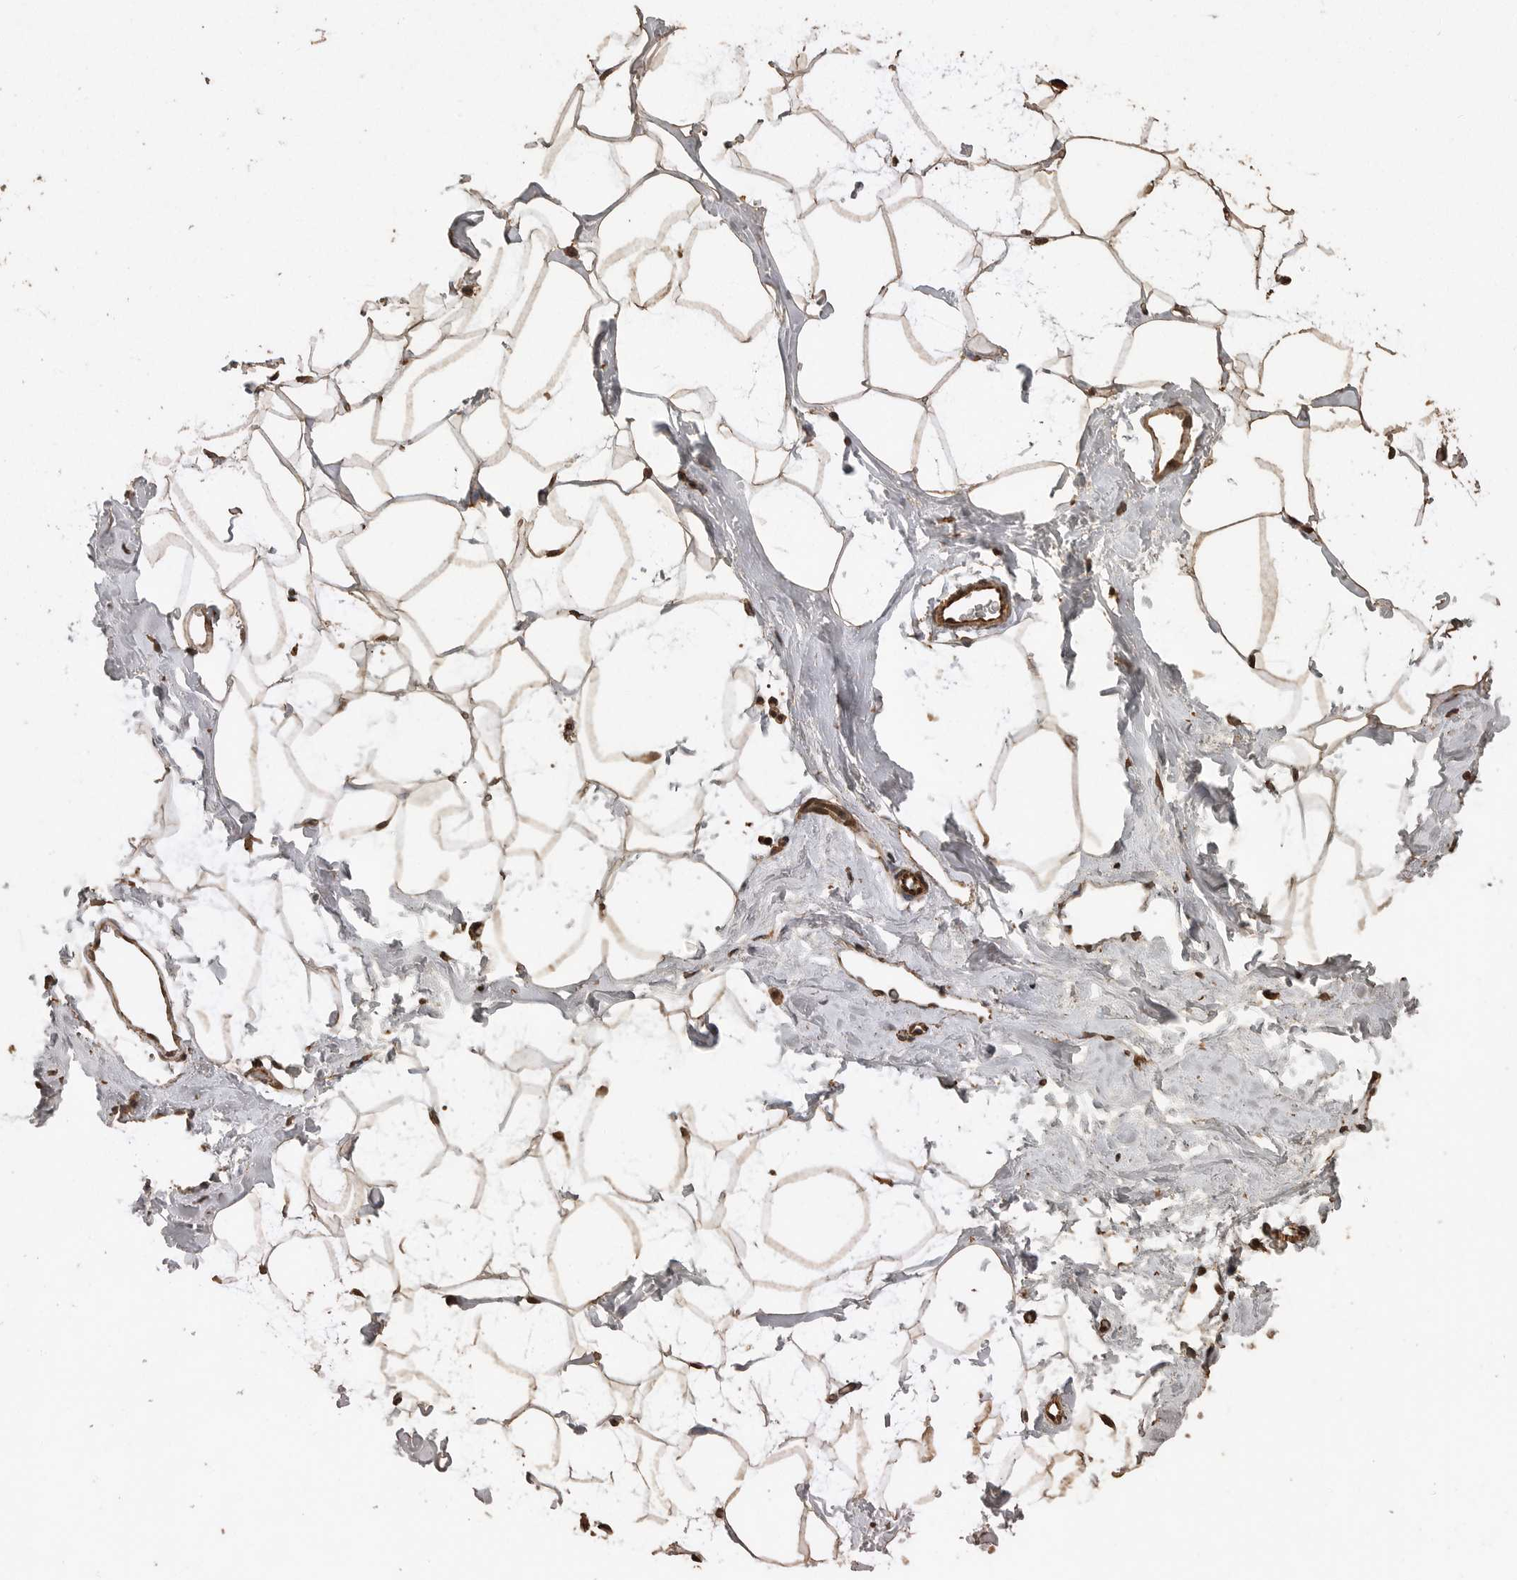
{"staining": {"intensity": "weak", "quantity": ">75%", "location": "cytoplasmic/membranous"}, "tissue": "adipose tissue", "cell_type": "Adipocytes", "image_type": "normal", "snomed": [{"axis": "morphology", "description": "Normal tissue, NOS"}, {"axis": "morphology", "description": "Fibrosis, NOS"}, {"axis": "topography", "description": "Breast"}, {"axis": "topography", "description": "Adipose tissue"}], "caption": "High-power microscopy captured an immunohistochemistry (IHC) image of normal adipose tissue, revealing weak cytoplasmic/membranous staining in about >75% of adipocytes.", "gene": "PINK1", "patient": {"sex": "female", "age": 39}}